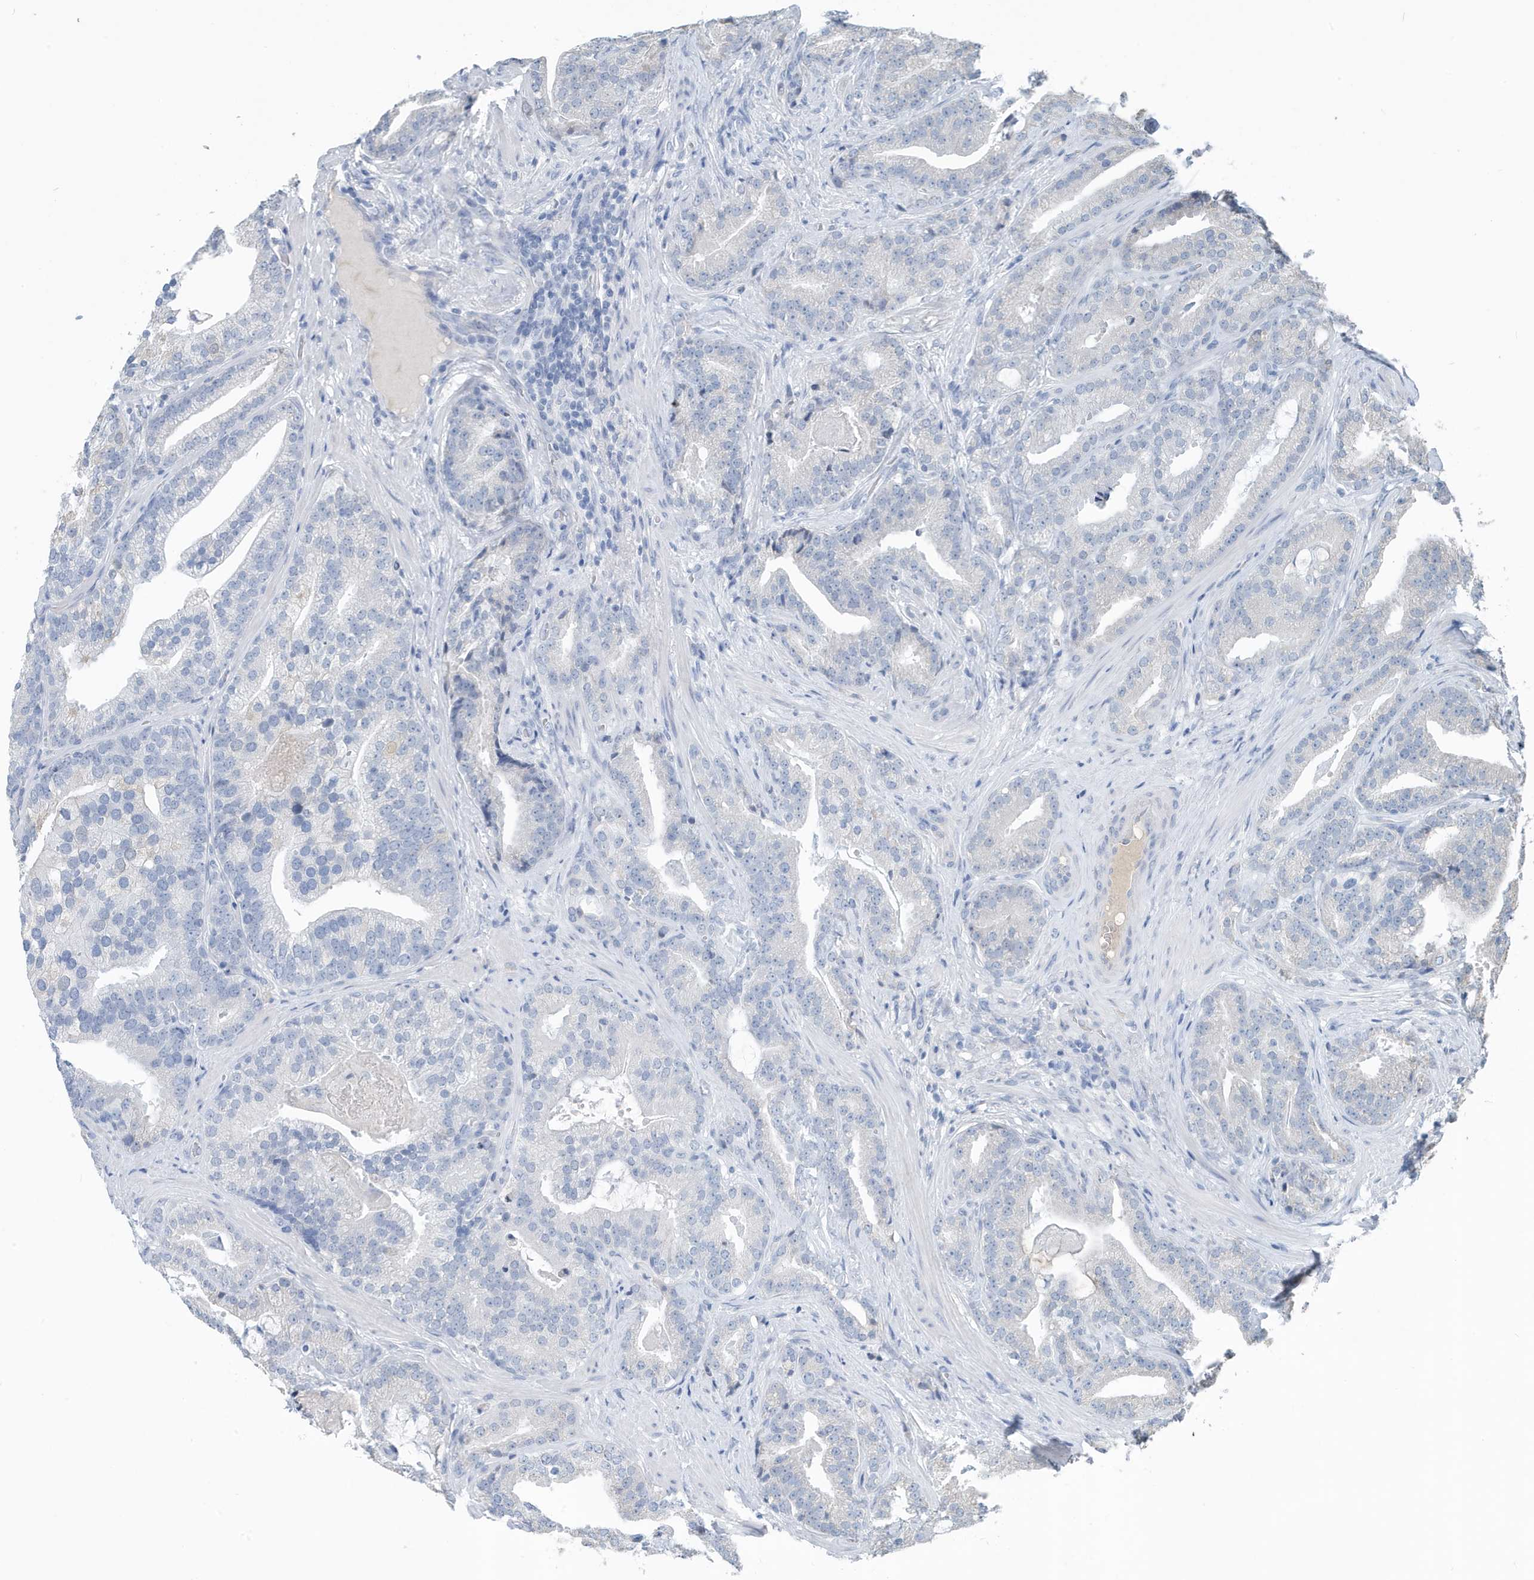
{"staining": {"intensity": "negative", "quantity": "none", "location": "none"}, "tissue": "prostate cancer", "cell_type": "Tumor cells", "image_type": "cancer", "snomed": [{"axis": "morphology", "description": "Adenocarcinoma, Low grade"}, {"axis": "topography", "description": "Prostate"}], "caption": "IHC micrograph of neoplastic tissue: low-grade adenocarcinoma (prostate) stained with DAB exhibits no significant protein staining in tumor cells.", "gene": "UGT2B4", "patient": {"sex": "male", "age": 67}}